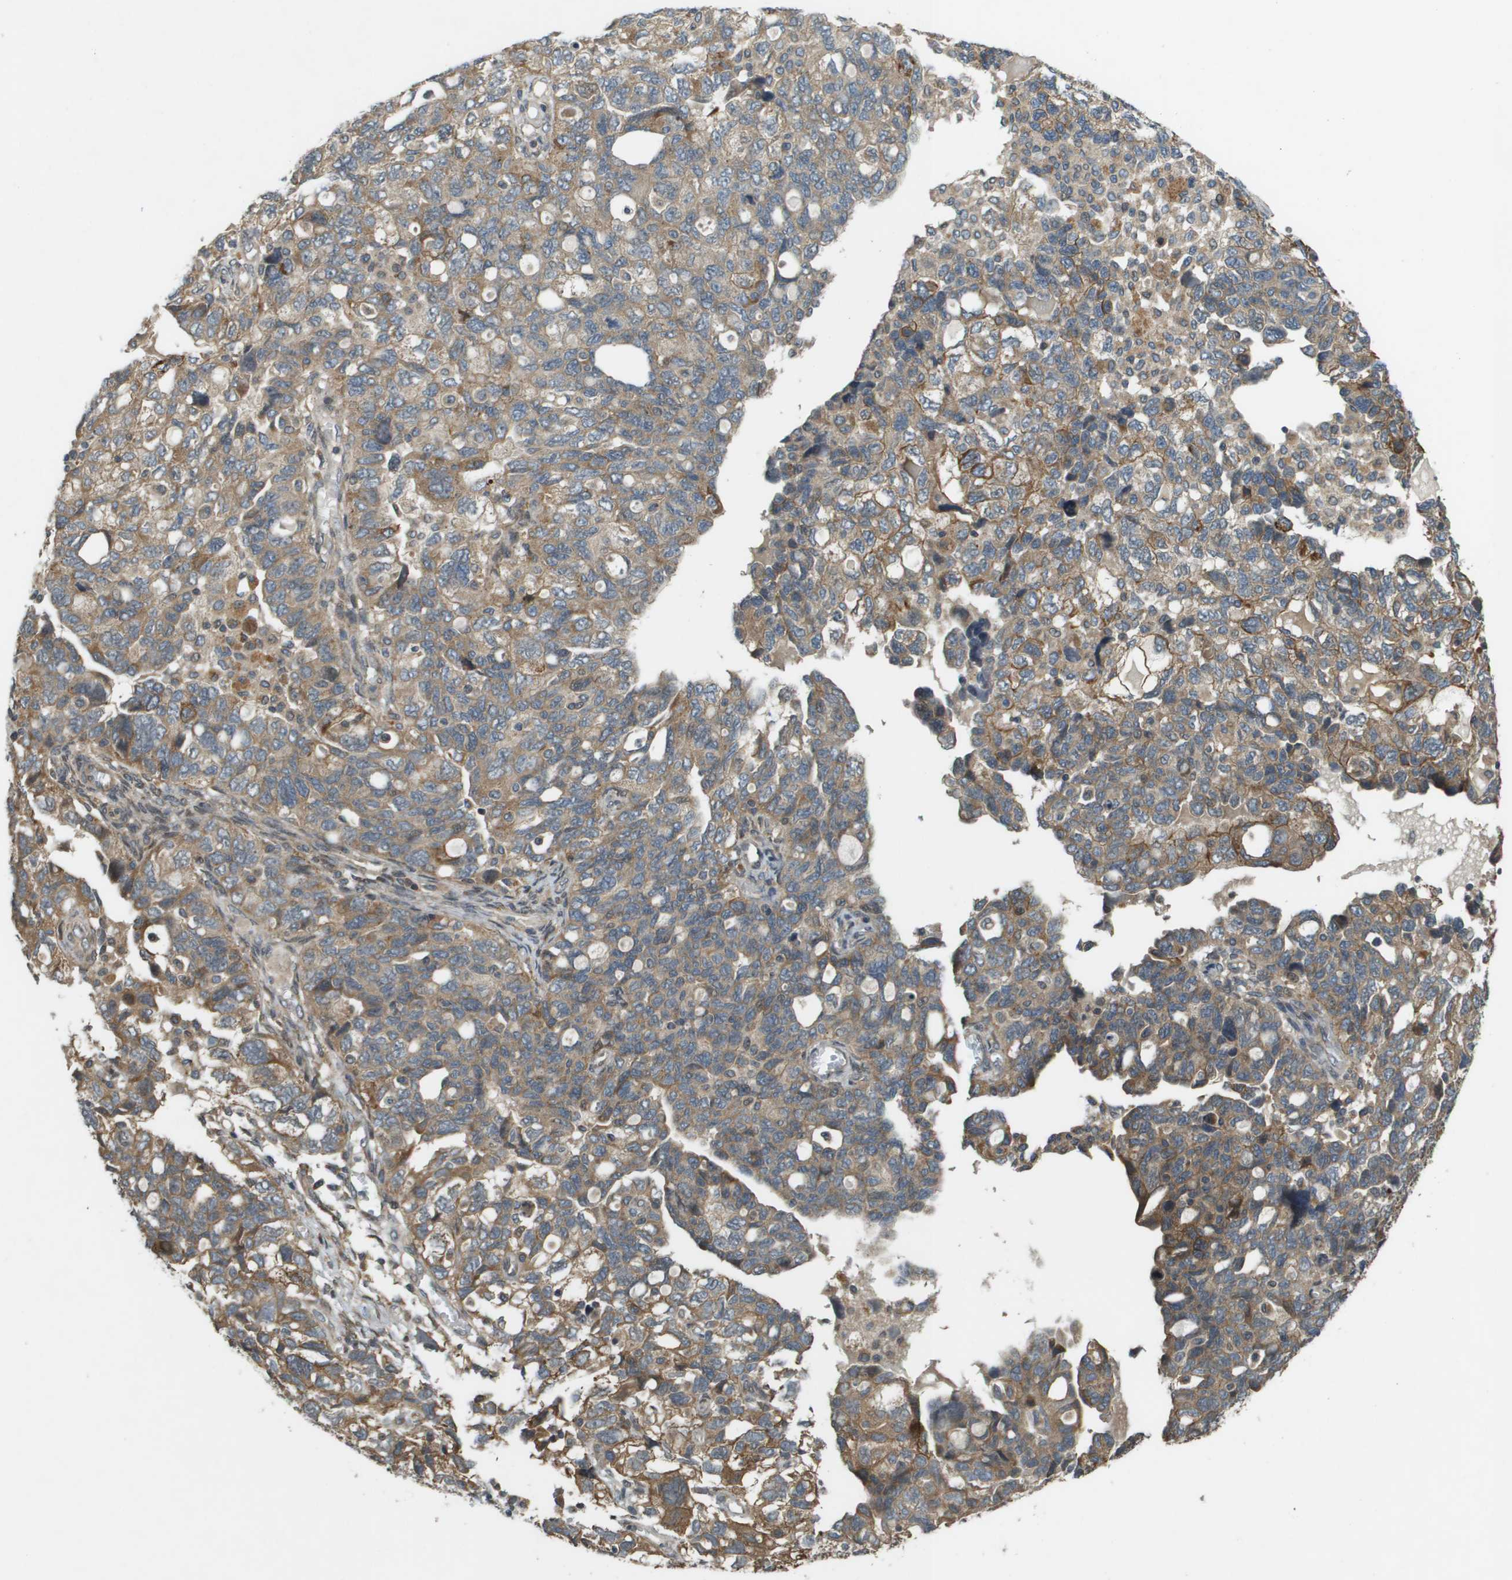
{"staining": {"intensity": "moderate", "quantity": ">75%", "location": "cytoplasmic/membranous"}, "tissue": "ovarian cancer", "cell_type": "Tumor cells", "image_type": "cancer", "snomed": [{"axis": "morphology", "description": "Carcinoma, NOS"}, {"axis": "morphology", "description": "Cystadenocarcinoma, serous, NOS"}, {"axis": "topography", "description": "Ovary"}], "caption": "IHC of human serous cystadenocarcinoma (ovarian) shows medium levels of moderate cytoplasmic/membranous positivity in approximately >75% of tumor cells. (brown staining indicates protein expression, while blue staining denotes nuclei).", "gene": "CDKN2C", "patient": {"sex": "female", "age": 69}}